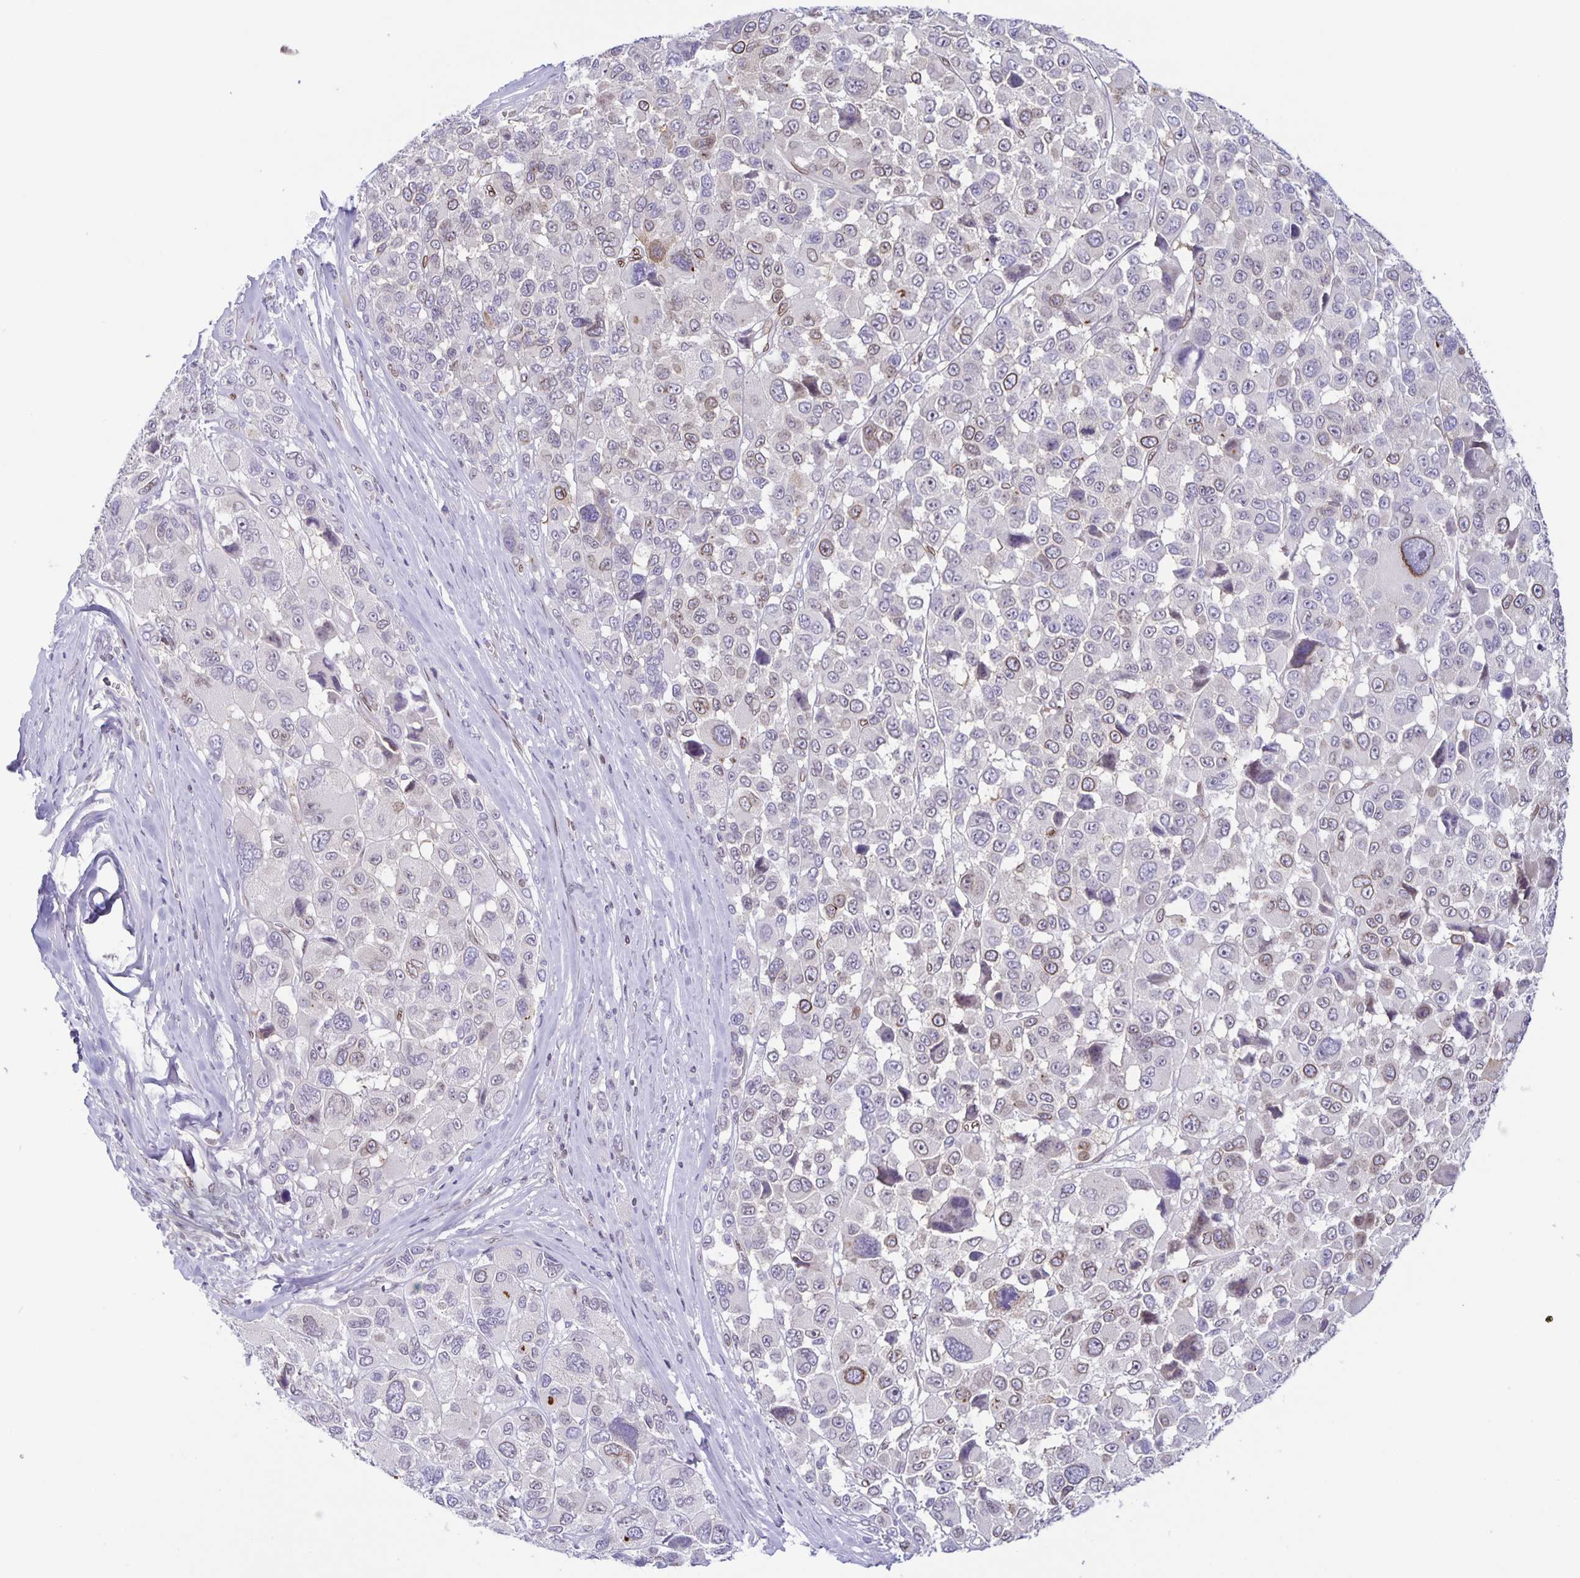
{"staining": {"intensity": "weak", "quantity": "<25%", "location": "cytoplasmic/membranous,nuclear"}, "tissue": "melanoma", "cell_type": "Tumor cells", "image_type": "cancer", "snomed": [{"axis": "morphology", "description": "Malignant melanoma, NOS"}, {"axis": "topography", "description": "Skin"}], "caption": "Tumor cells show no significant staining in malignant melanoma.", "gene": "SYNE2", "patient": {"sex": "female", "age": 66}}